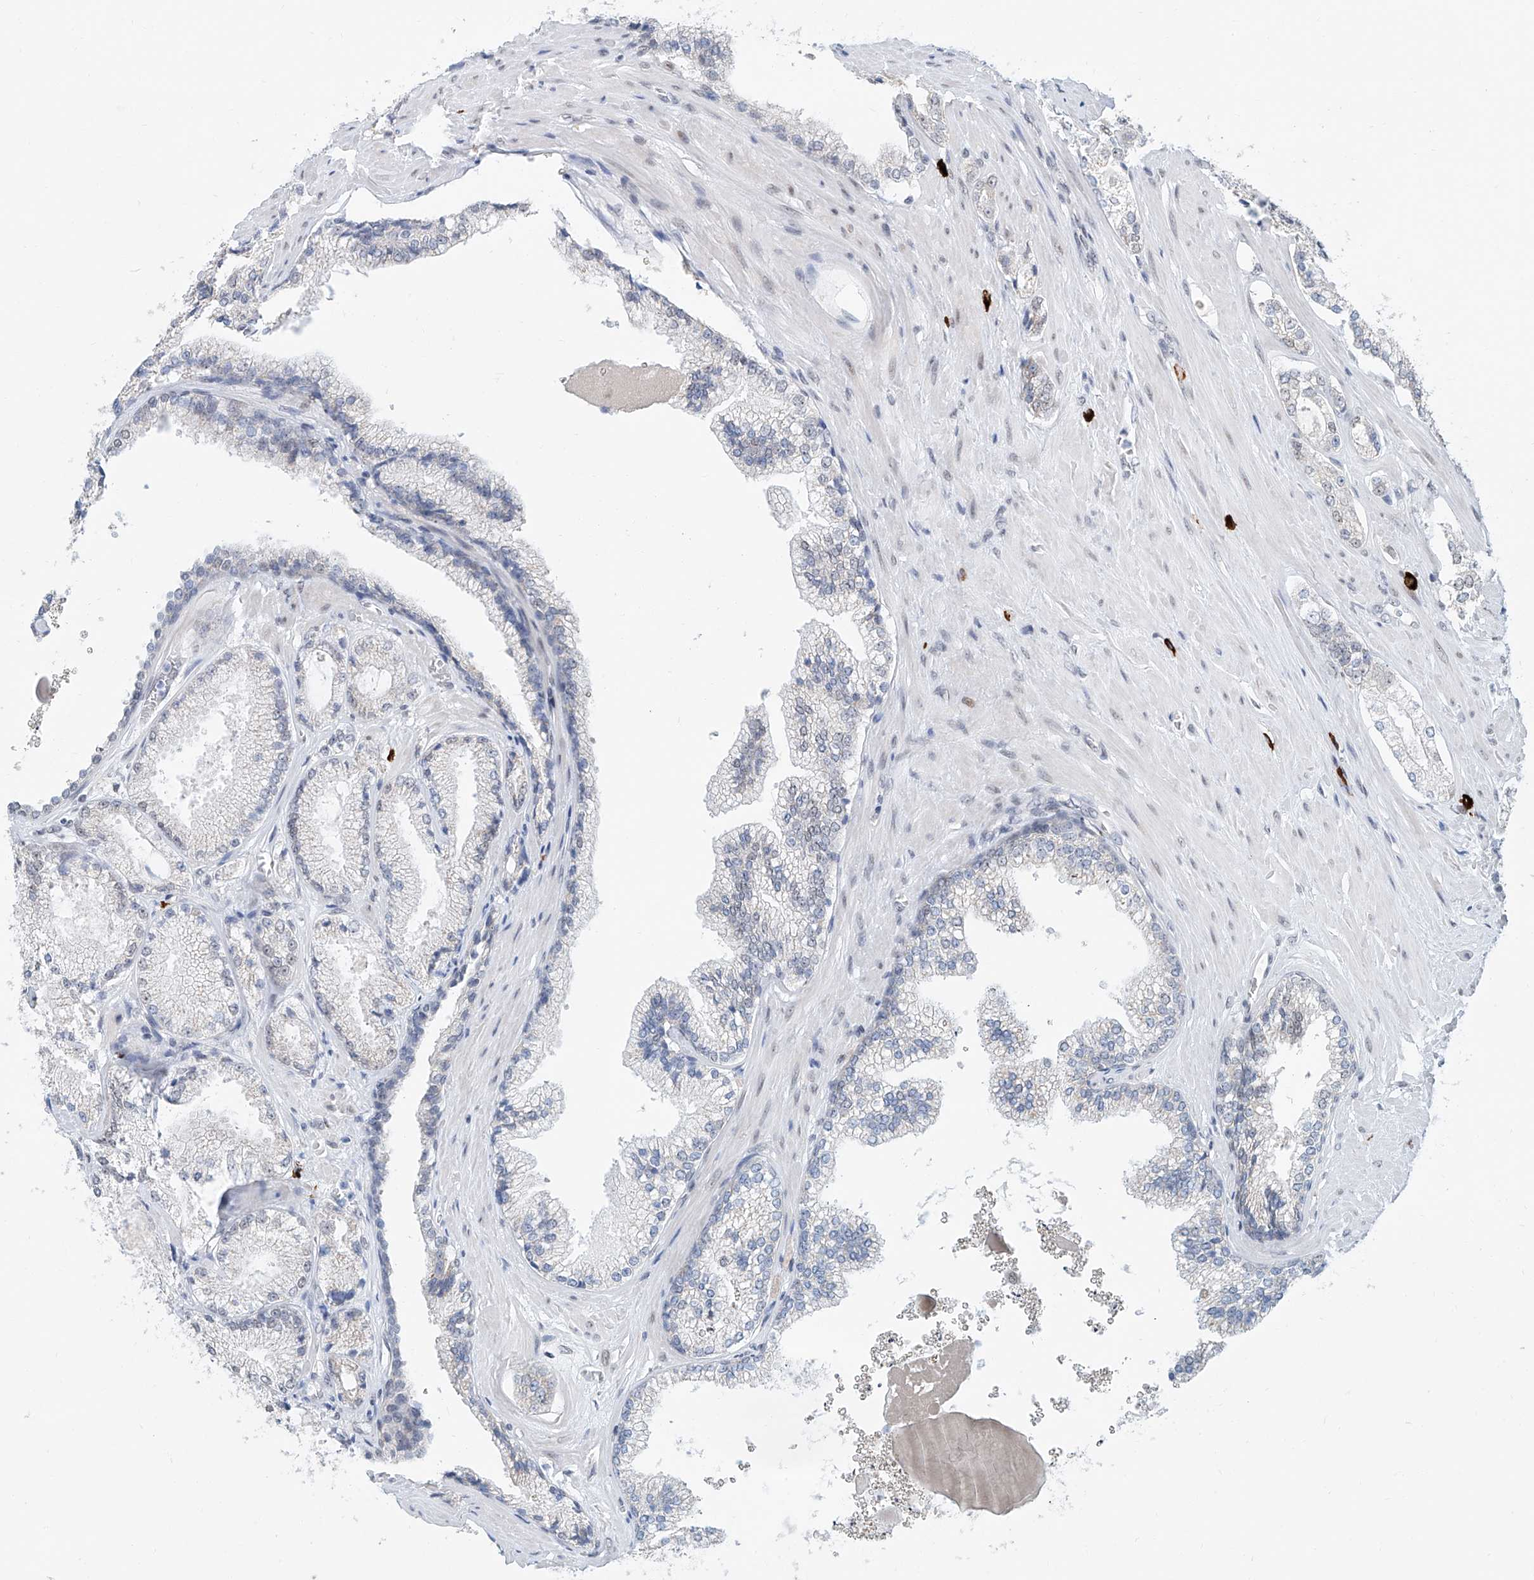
{"staining": {"intensity": "negative", "quantity": "none", "location": "none"}, "tissue": "prostate cancer", "cell_type": "Tumor cells", "image_type": "cancer", "snomed": [{"axis": "morphology", "description": "Adenocarcinoma, High grade"}, {"axis": "topography", "description": "Prostate"}], "caption": "IHC micrograph of neoplastic tissue: prostate high-grade adenocarcinoma stained with DAB demonstrates no significant protein expression in tumor cells.", "gene": "SDE2", "patient": {"sex": "male", "age": 73}}